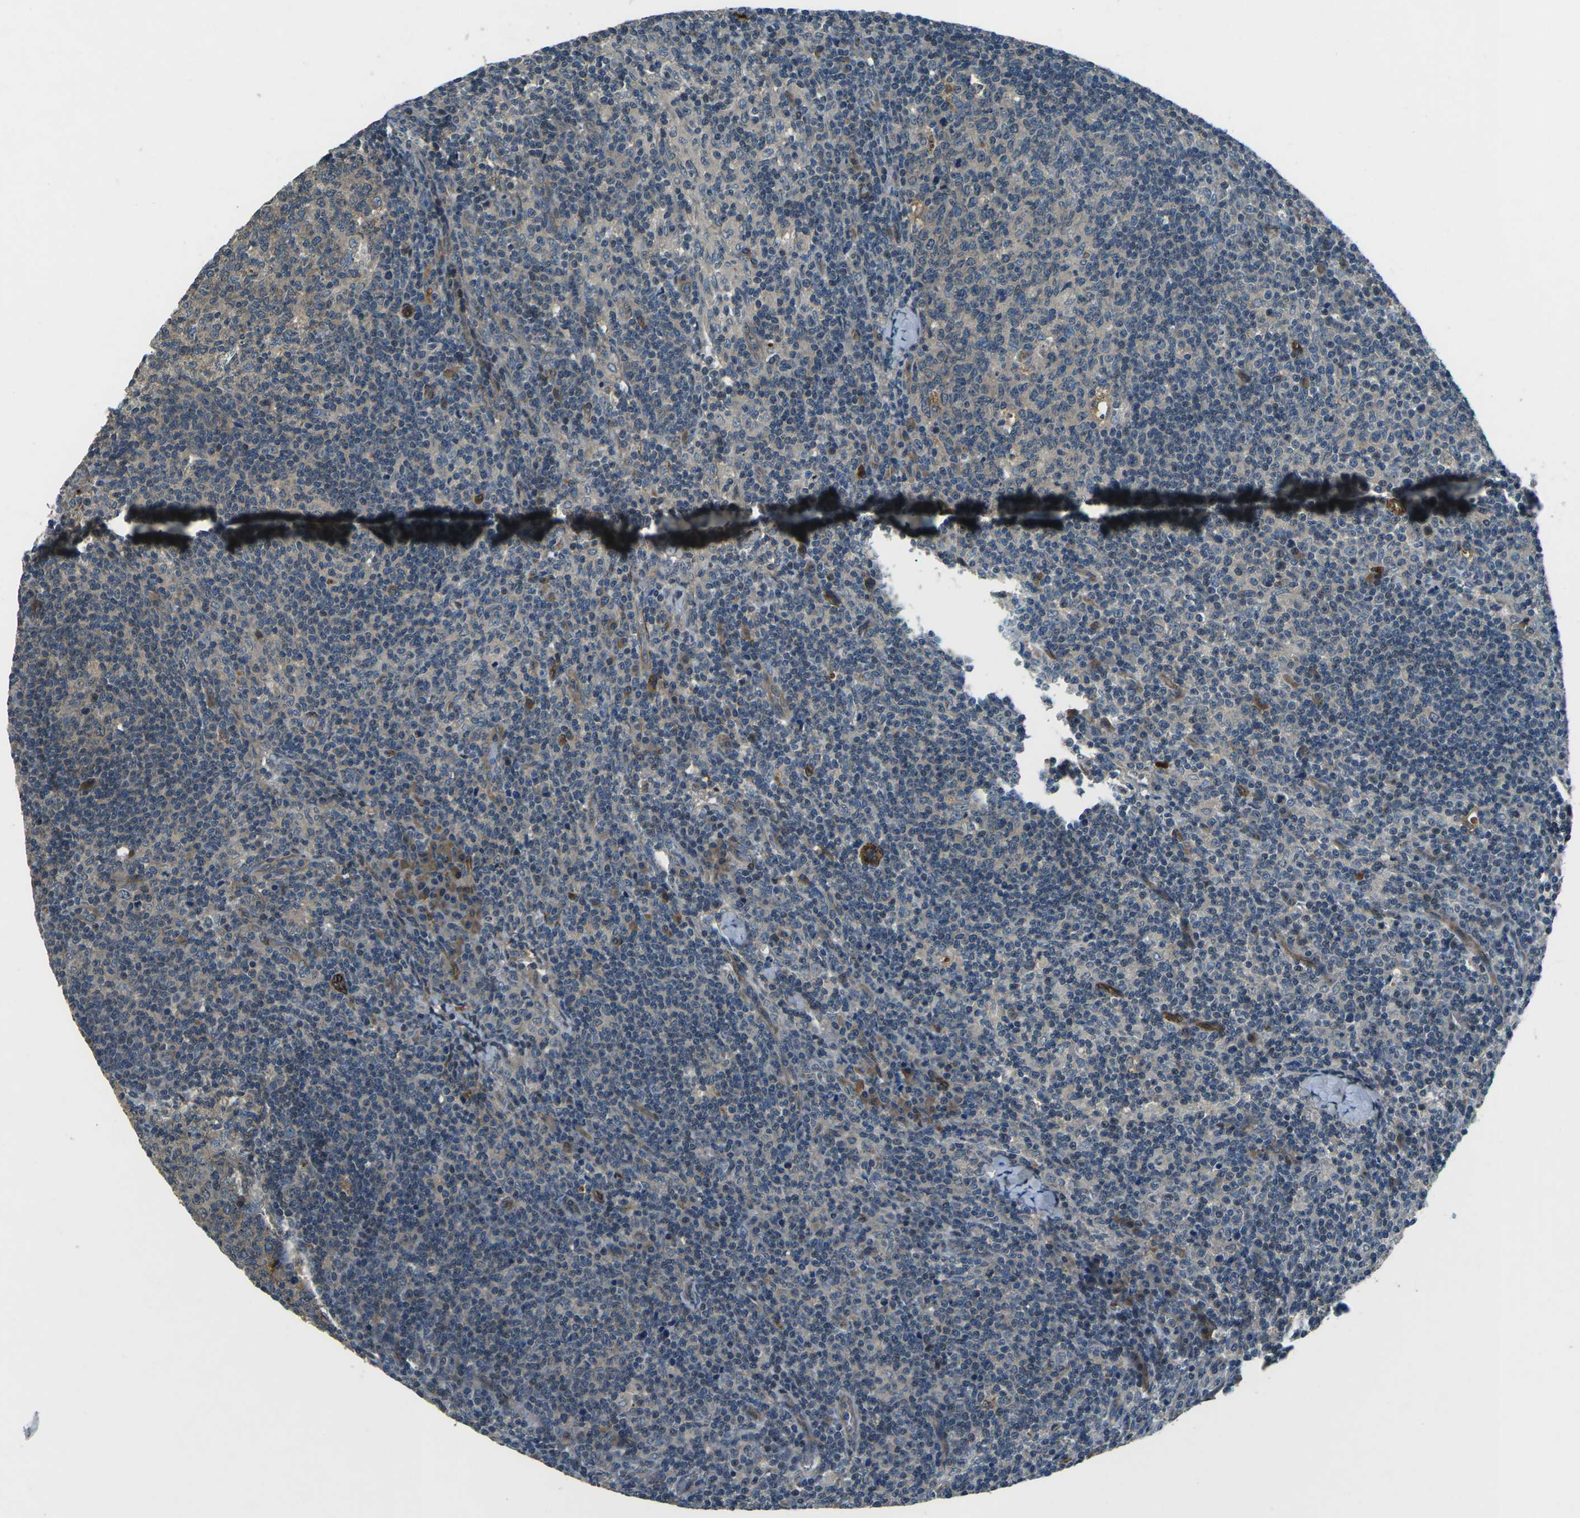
{"staining": {"intensity": "weak", "quantity": ">75%", "location": "cytoplasmic/membranous"}, "tissue": "lymph node", "cell_type": "Germinal center cells", "image_type": "normal", "snomed": [{"axis": "morphology", "description": "Normal tissue, NOS"}, {"axis": "morphology", "description": "Inflammation, NOS"}, {"axis": "topography", "description": "Lymph node"}], "caption": "This micrograph exhibits normal lymph node stained with immunohistochemistry to label a protein in brown. The cytoplasmic/membranous of germinal center cells show weak positivity for the protein. Nuclei are counter-stained blue.", "gene": "AFAP1", "patient": {"sex": "male", "age": 55}}